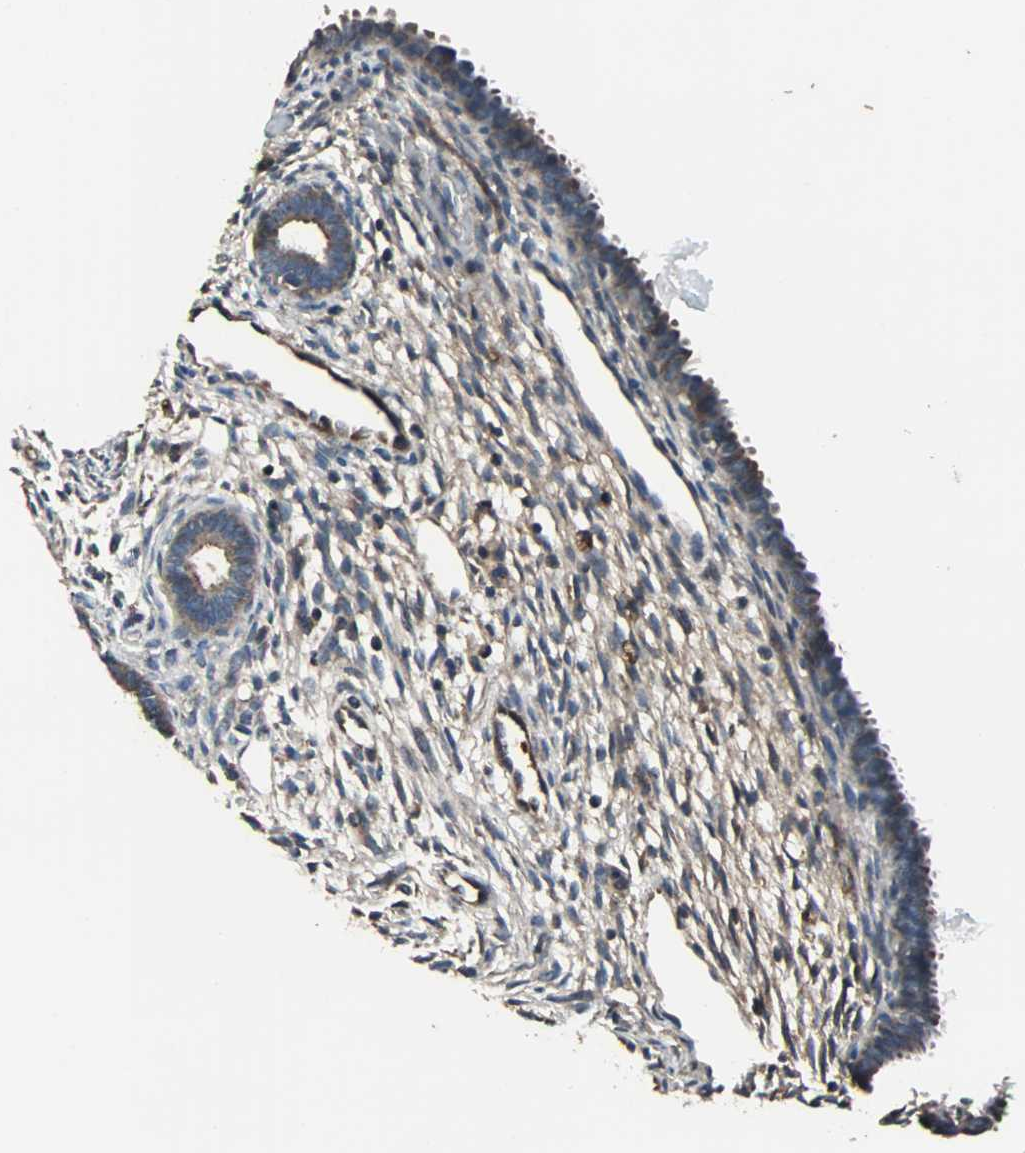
{"staining": {"intensity": "weak", "quantity": ">75%", "location": "cytoplasmic/membranous"}, "tissue": "endometrium", "cell_type": "Cells in endometrial stroma", "image_type": "normal", "snomed": [{"axis": "morphology", "description": "Normal tissue, NOS"}, {"axis": "topography", "description": "Endometrium"}], "caption": "Brown immunohistochemical staining in normal endometrium demonstrates weak cytoplasmic/membranous staining in about >75% of cells in endometrial stroma.", "gene": "GCK", "patient": {"sex": "female", "age": 72}}